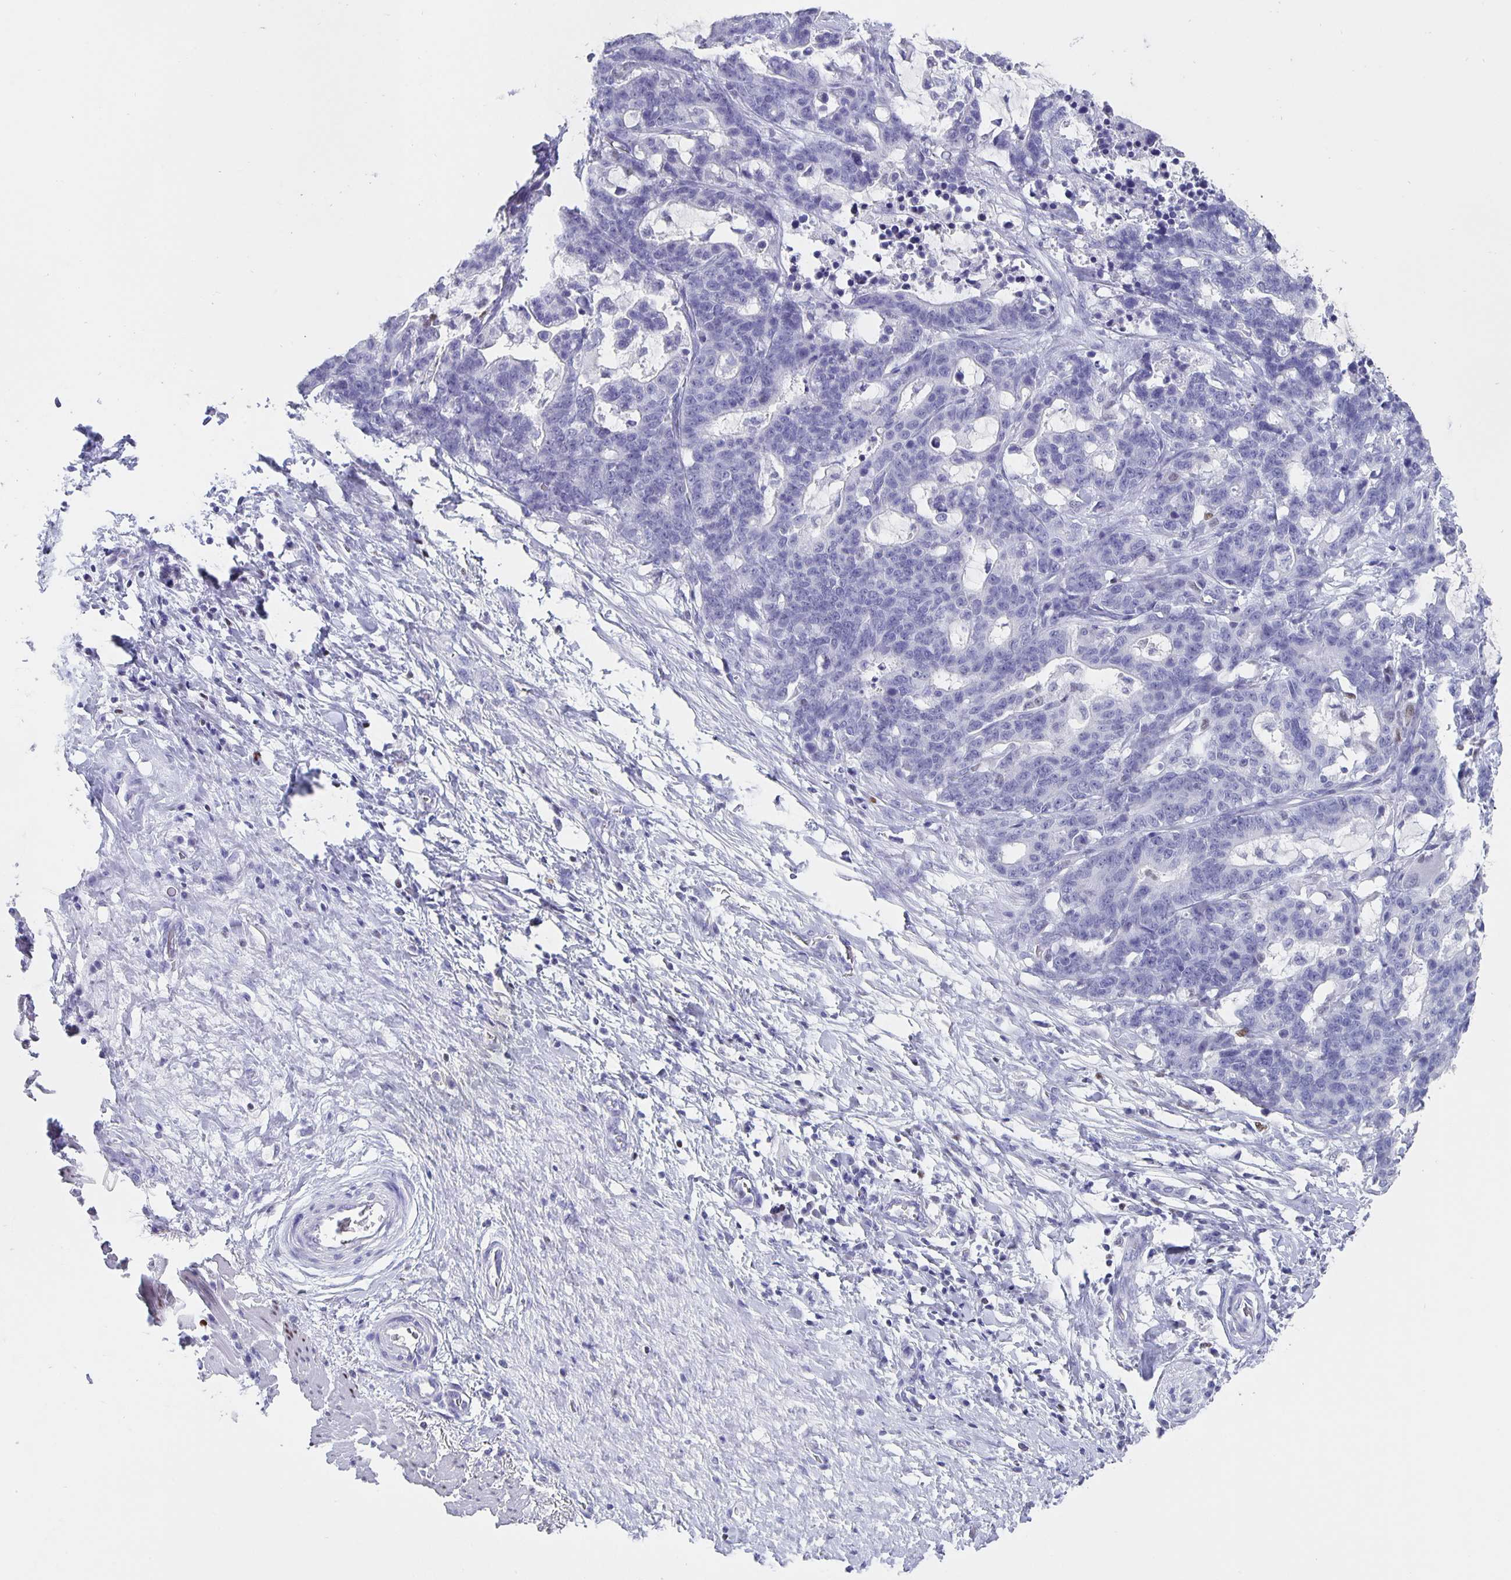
{"staining": {"intensity": "negative", "quantity": "none", "location": "none"}, "tissue": "stomach cancer", "cell_type": "Tumor cells", "image_type": "cancer", "snomed": [{"axis": "morphology", "description": "Normal tissue, NOS"}, {"axis": "morphology", "description": "Adenocarcinoma, NOS"}, {"axis": "topography", "description": "Stomach"}], "caption": "High magnification brightfield microscopy of stomach cancer stained with DAB (3,3'-diaminobenzidine) (brown) and counterstained with hematoxylin (blue): tumor cells show no significant staining.", "gene": "SATB2", "patient": {"sex": "female", "age": 64}}